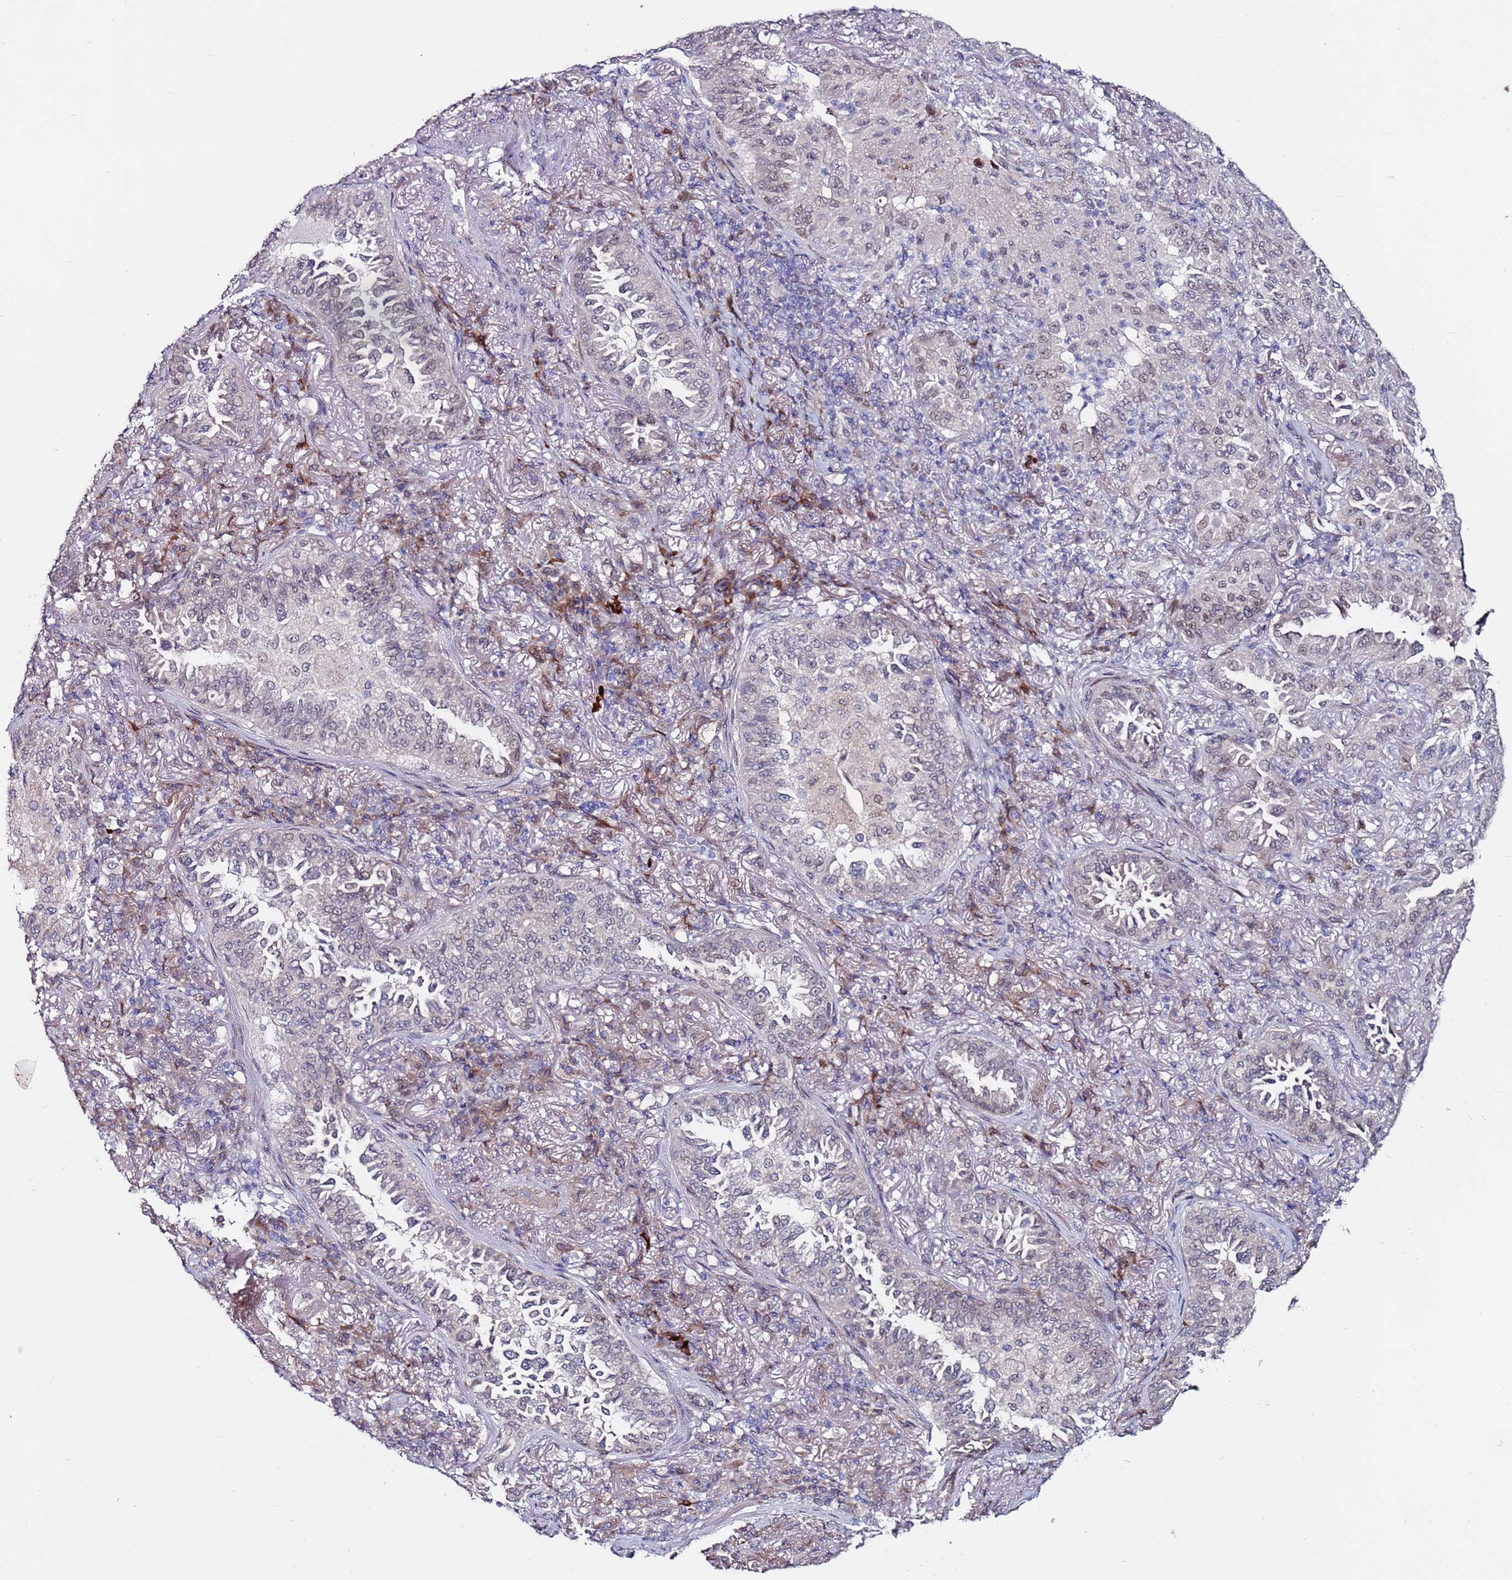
{"staining": {"intensity": "weak", "quantity": "<25%", "location": "nuclear"}, "tissue": "lung cancer", "cell_type": "Tumor cells", "image_type": "cancer", "snomed": [{"axis": "morphology", "description": "Adenocarcinoma, NOS"}, {"axis": "topography", "description": "Lung"}], "caption": "Tumor cells are negative for brown protein staining in lung adenocarcinoma.", "gene": "FBXO27", "patient": {"sex": "female", "age": 69}}